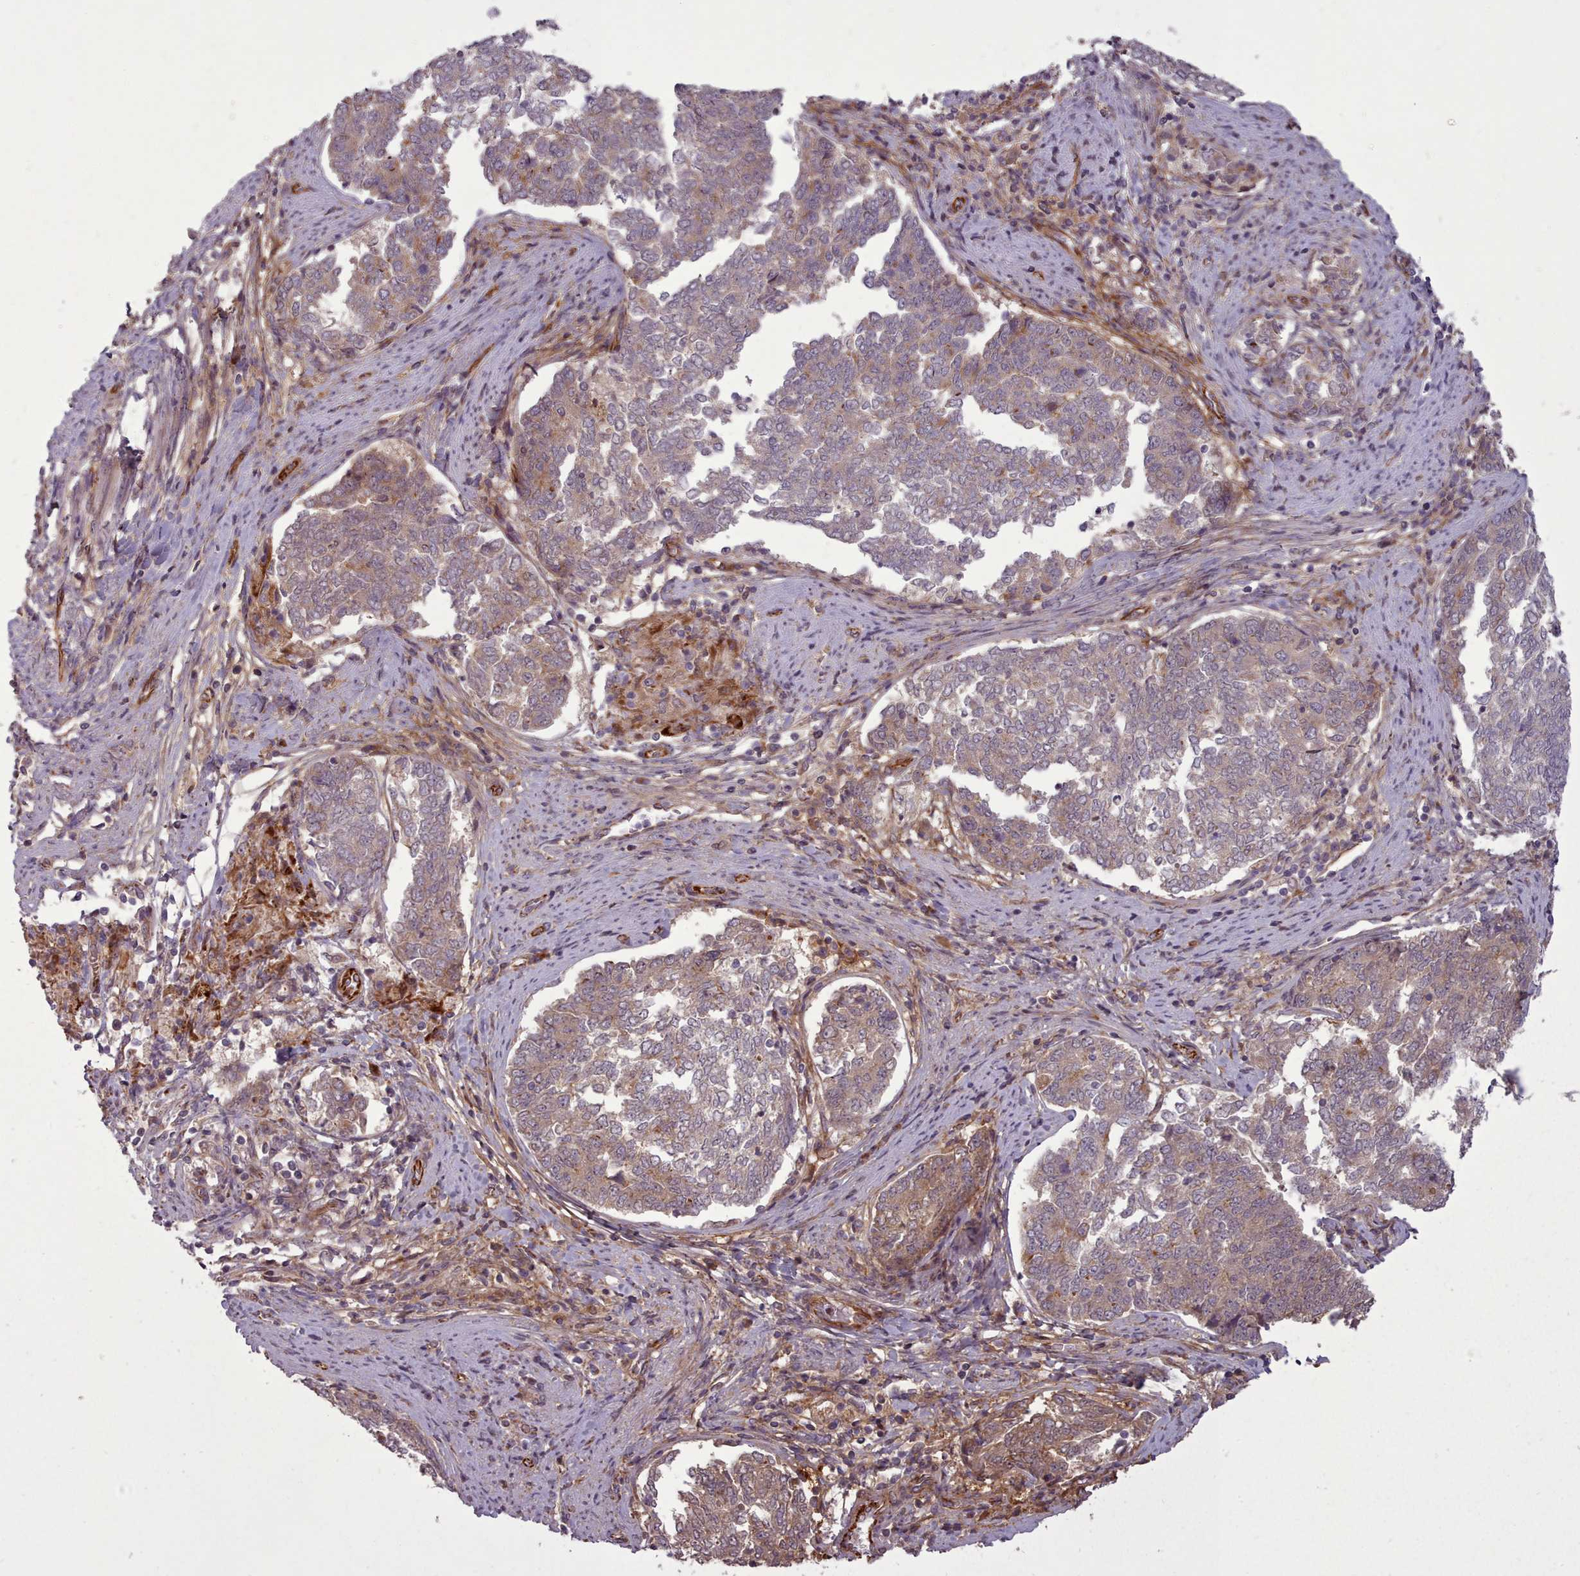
{"staining": {"intensity": "weak", "quantity": "25%-75%", "location": "cytoplasmic/membranous"}, "tissue": "endometrial cancer", "cell_type": "Tumor cells", "image_type": "cancer", "snomed": [{"axis": "morphology", "description": "Adenocarcinoma, NOS"}, {"axis": "topography", "description": "Endometrium"}], "caption": "A micrograph of human endometrial cancer (adenocarcinoma) stained for a protein exhibits weak cytoplasmic/membranous brown staining in tumor cells.", "gene": "GBGT1", "patient": {"sex": "female", "age": 80}}